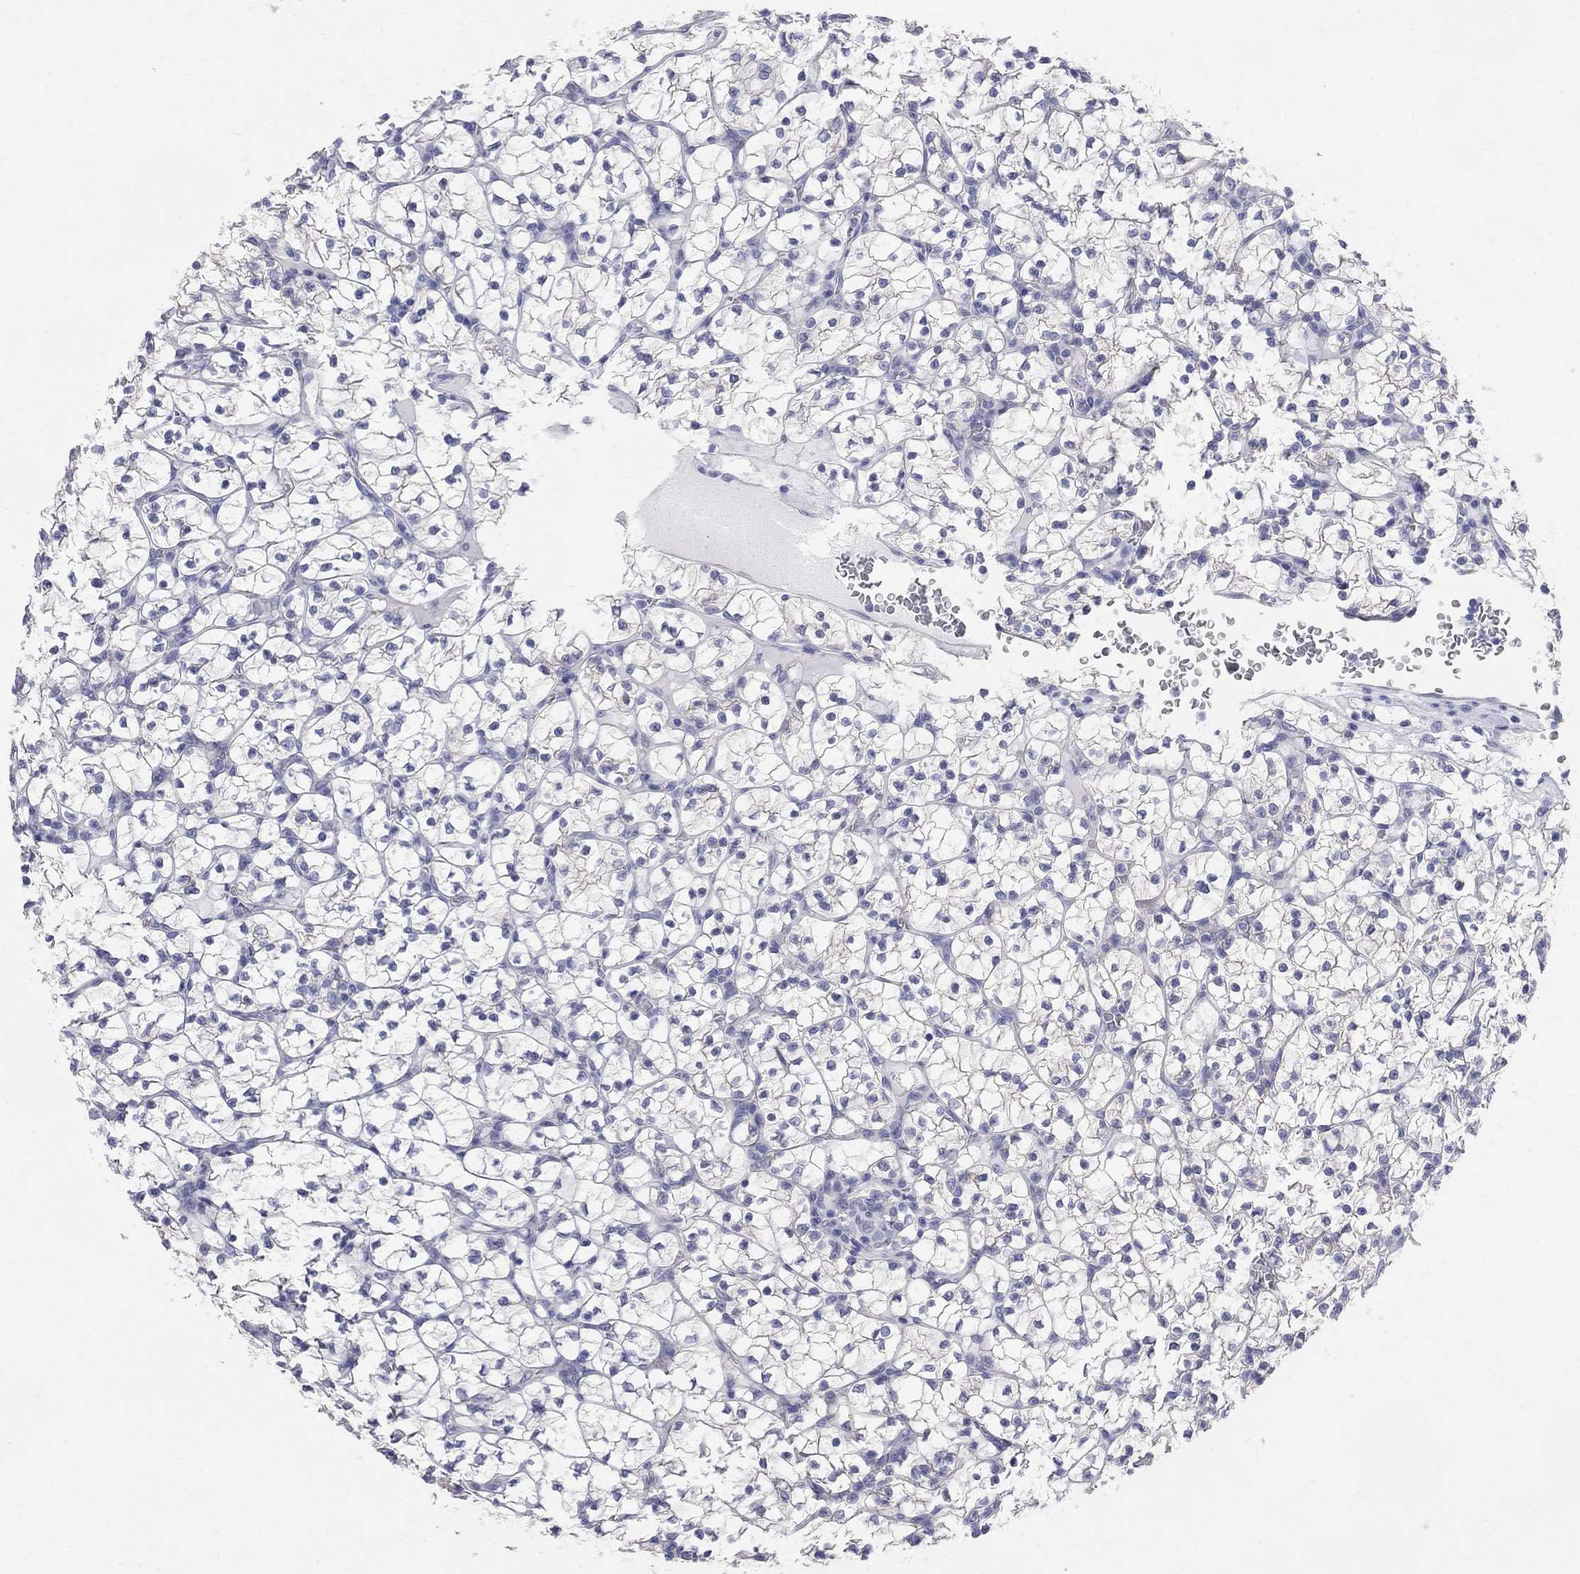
{"staining": {"intensity": "negative", "quantity": "none", "location": "none"}, "tissue": "renal cancer", "cell_type": "Tumor cells", "image_type": "cancer", "snomed": [{"axis": "morphology", "description": "Adenocarcinoma, NOS"}, {"axis": "topography", "description": "Kidney"}], "caption": "IHC of human adenocarcinoma (renal) reveals no positivity in tumor cells.", "gene": "AOX1", "patient": {"sex": "female", "age": 89}}